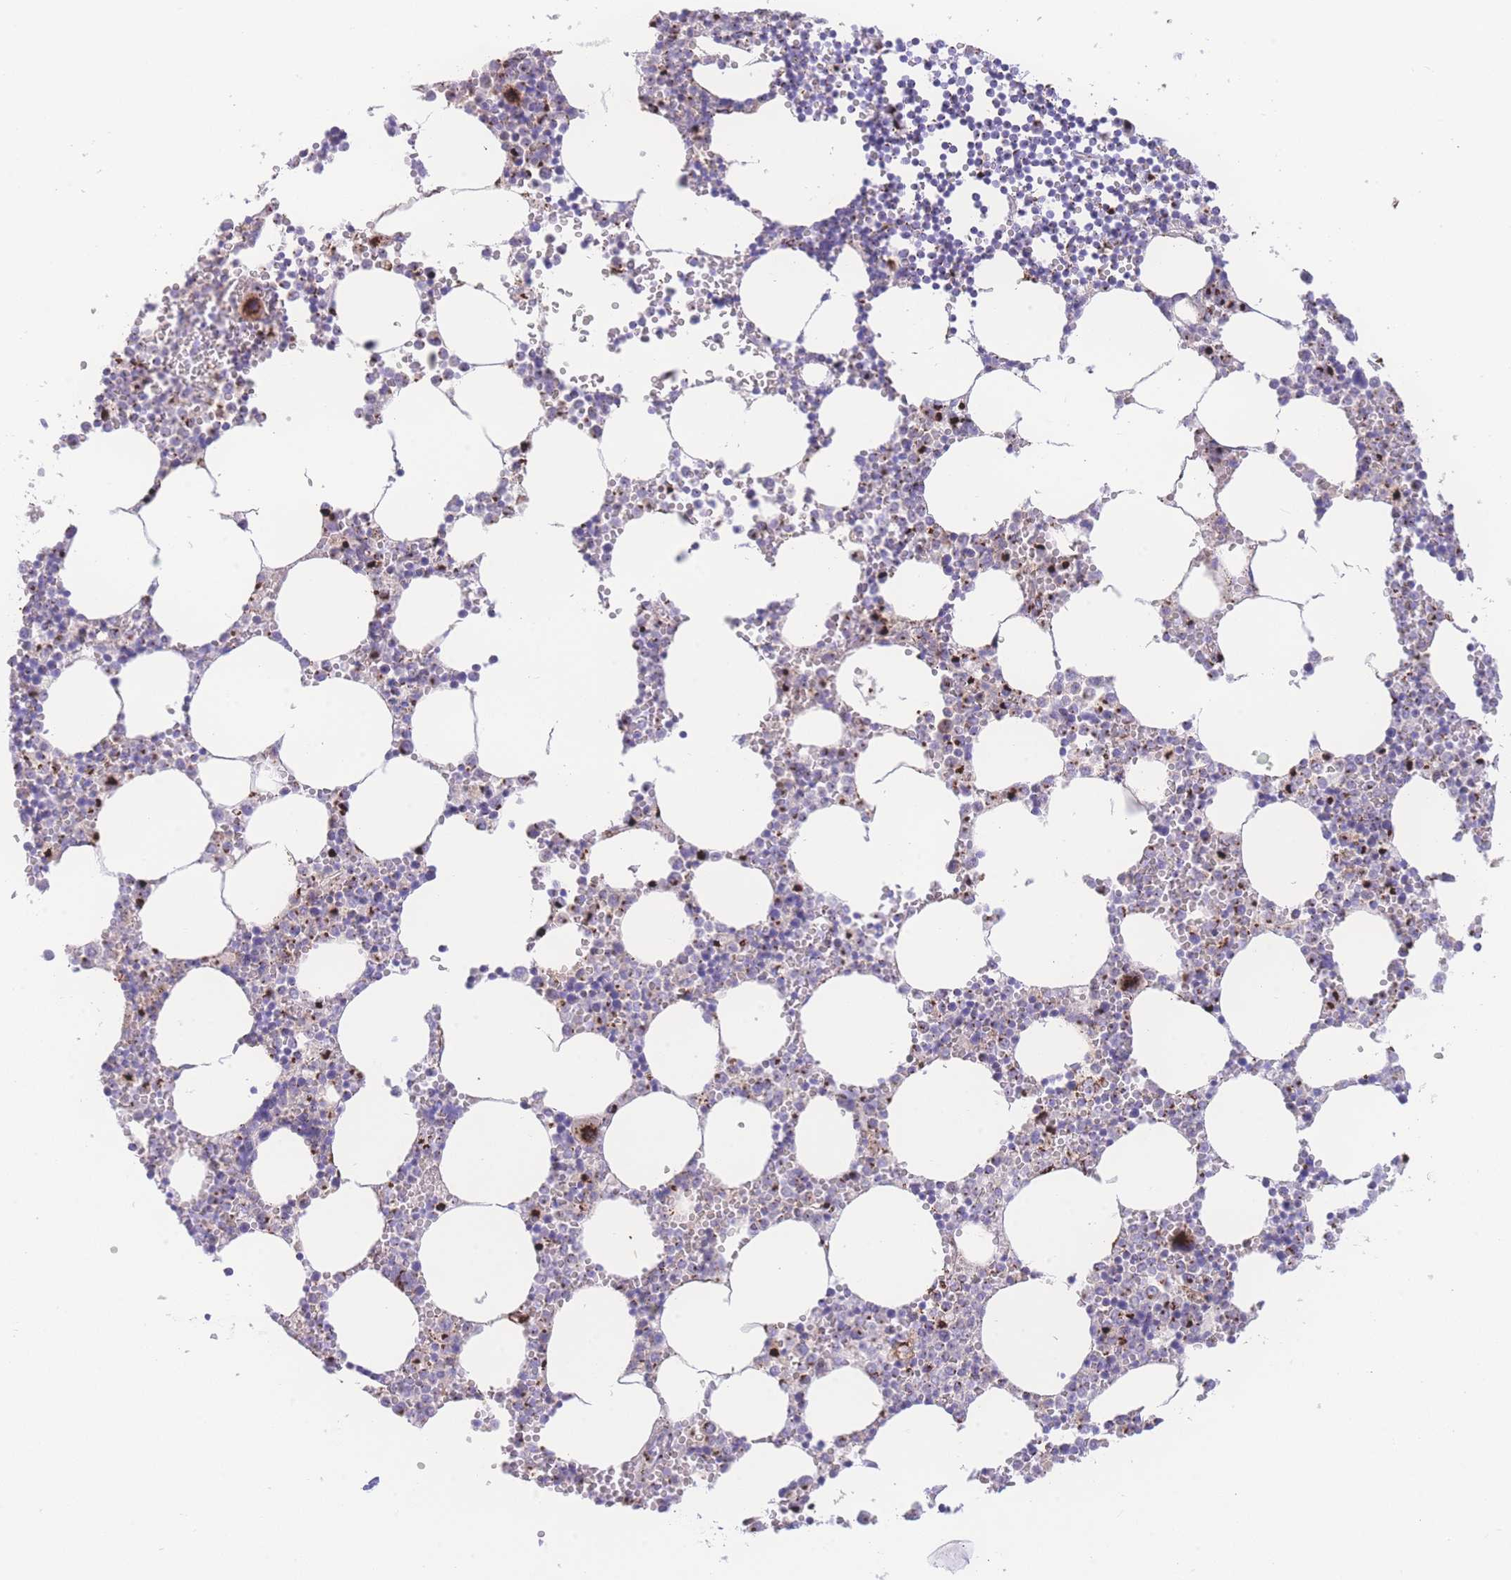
{"staining": {"intensity": "strong", "quantity": "25%-75%", "location": "cytoplasmic/membranous"}, "tissue": "bone marrow", "cell_type": "Hematopoietic cells", "image_type": "normal", "snomed": [{"axis": "morphology", "description": "Normal tissue, NOS"}, {"axis": "topography", "description": "Bone marrow"}], "caption": "Protein staining demonstrates strong cytoplasmic/membranous staining in about 25%-75% of hematopoietic cells in unremarkable bone marrow.", "gene": "GOLM2", "patient": {"sex": "female", "age": 64}}